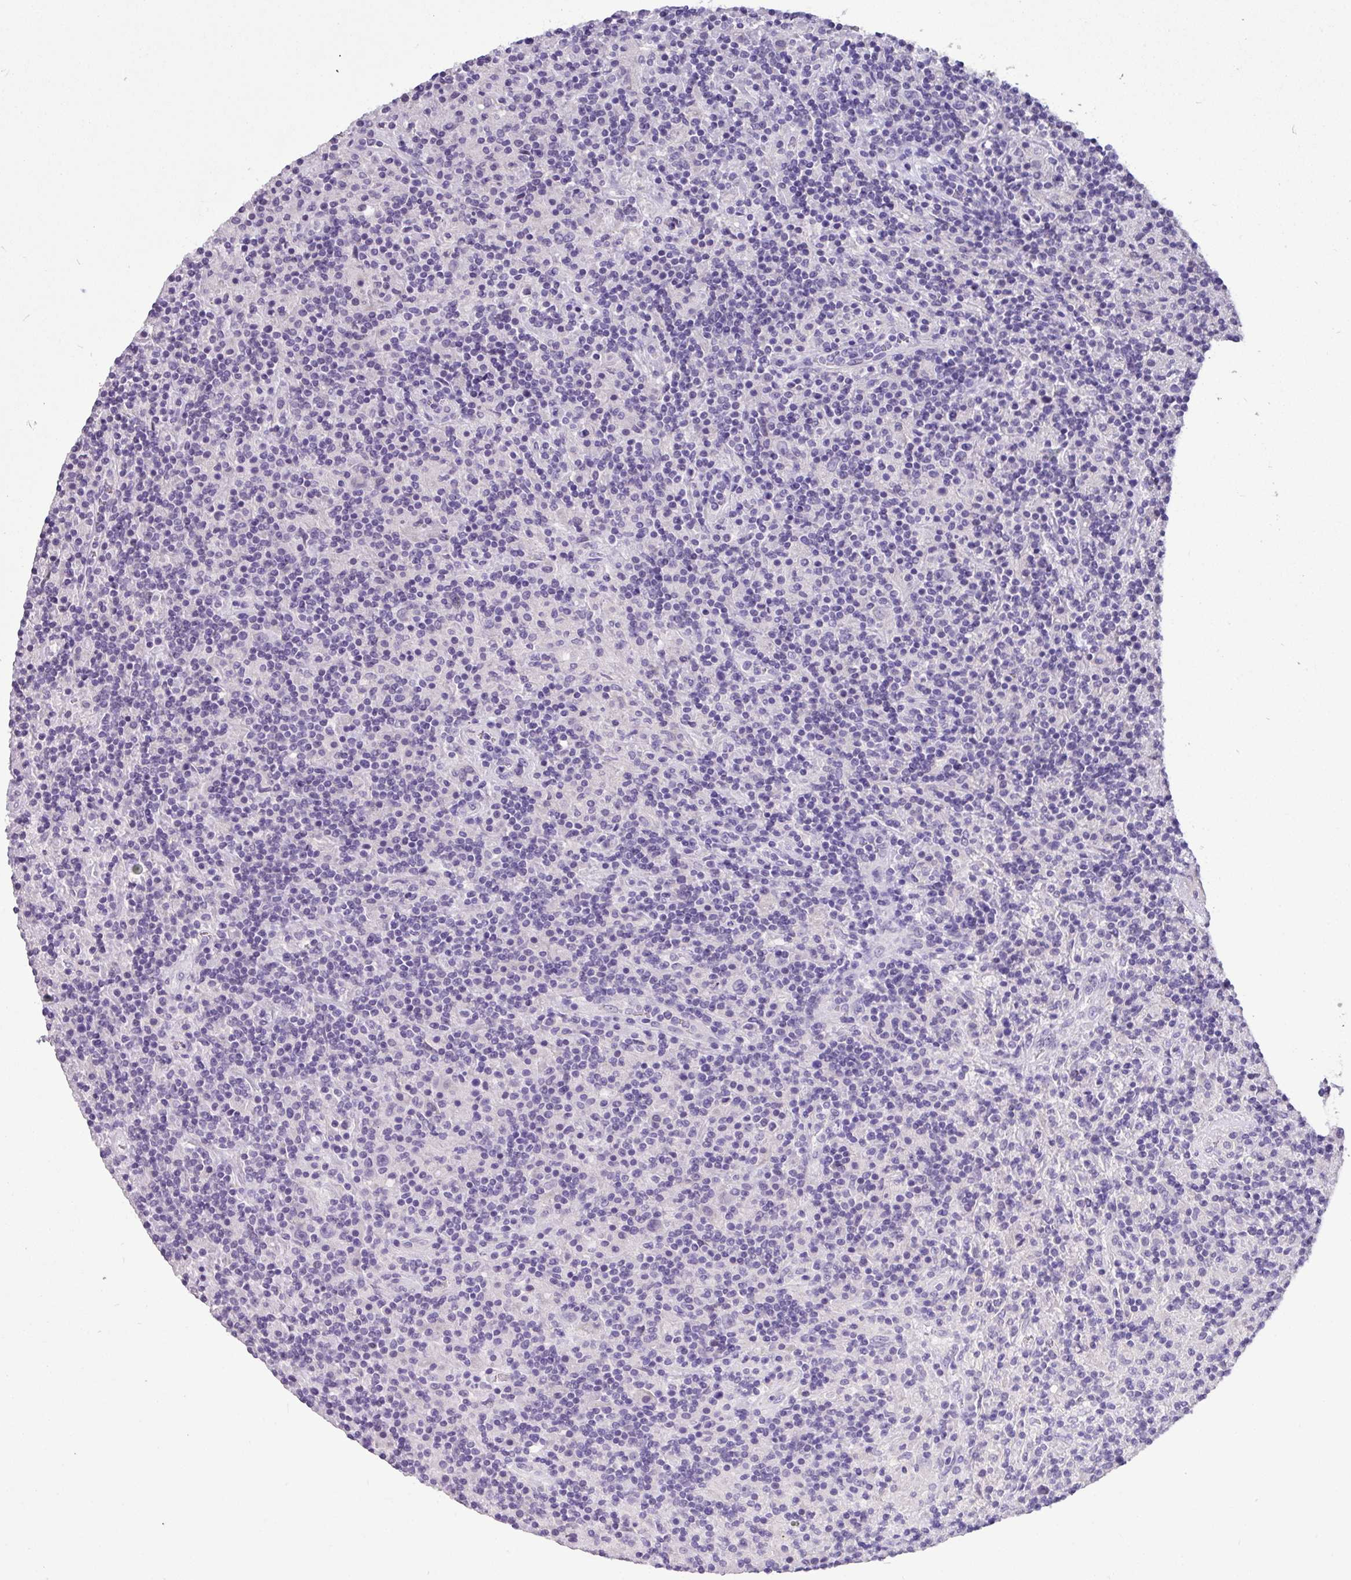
{"staining": {"intensity": "negative", "quantity": "none", "location": "none"}, "tissue": "lymphoma", "cell_type": "Tumor cells", "image_type": "cancer", "snomed": [{"axis": "morphology", "description": "Hodgkin's disease, NOS"}, {"axis": "topography", "description": "Lymph node"}], "caption": "Photomicrograph shows no significant protein positivity in tumor cells of lymphoma.", "gene": "EPCAM", "patient": {"sex": "male", "age": 70}}